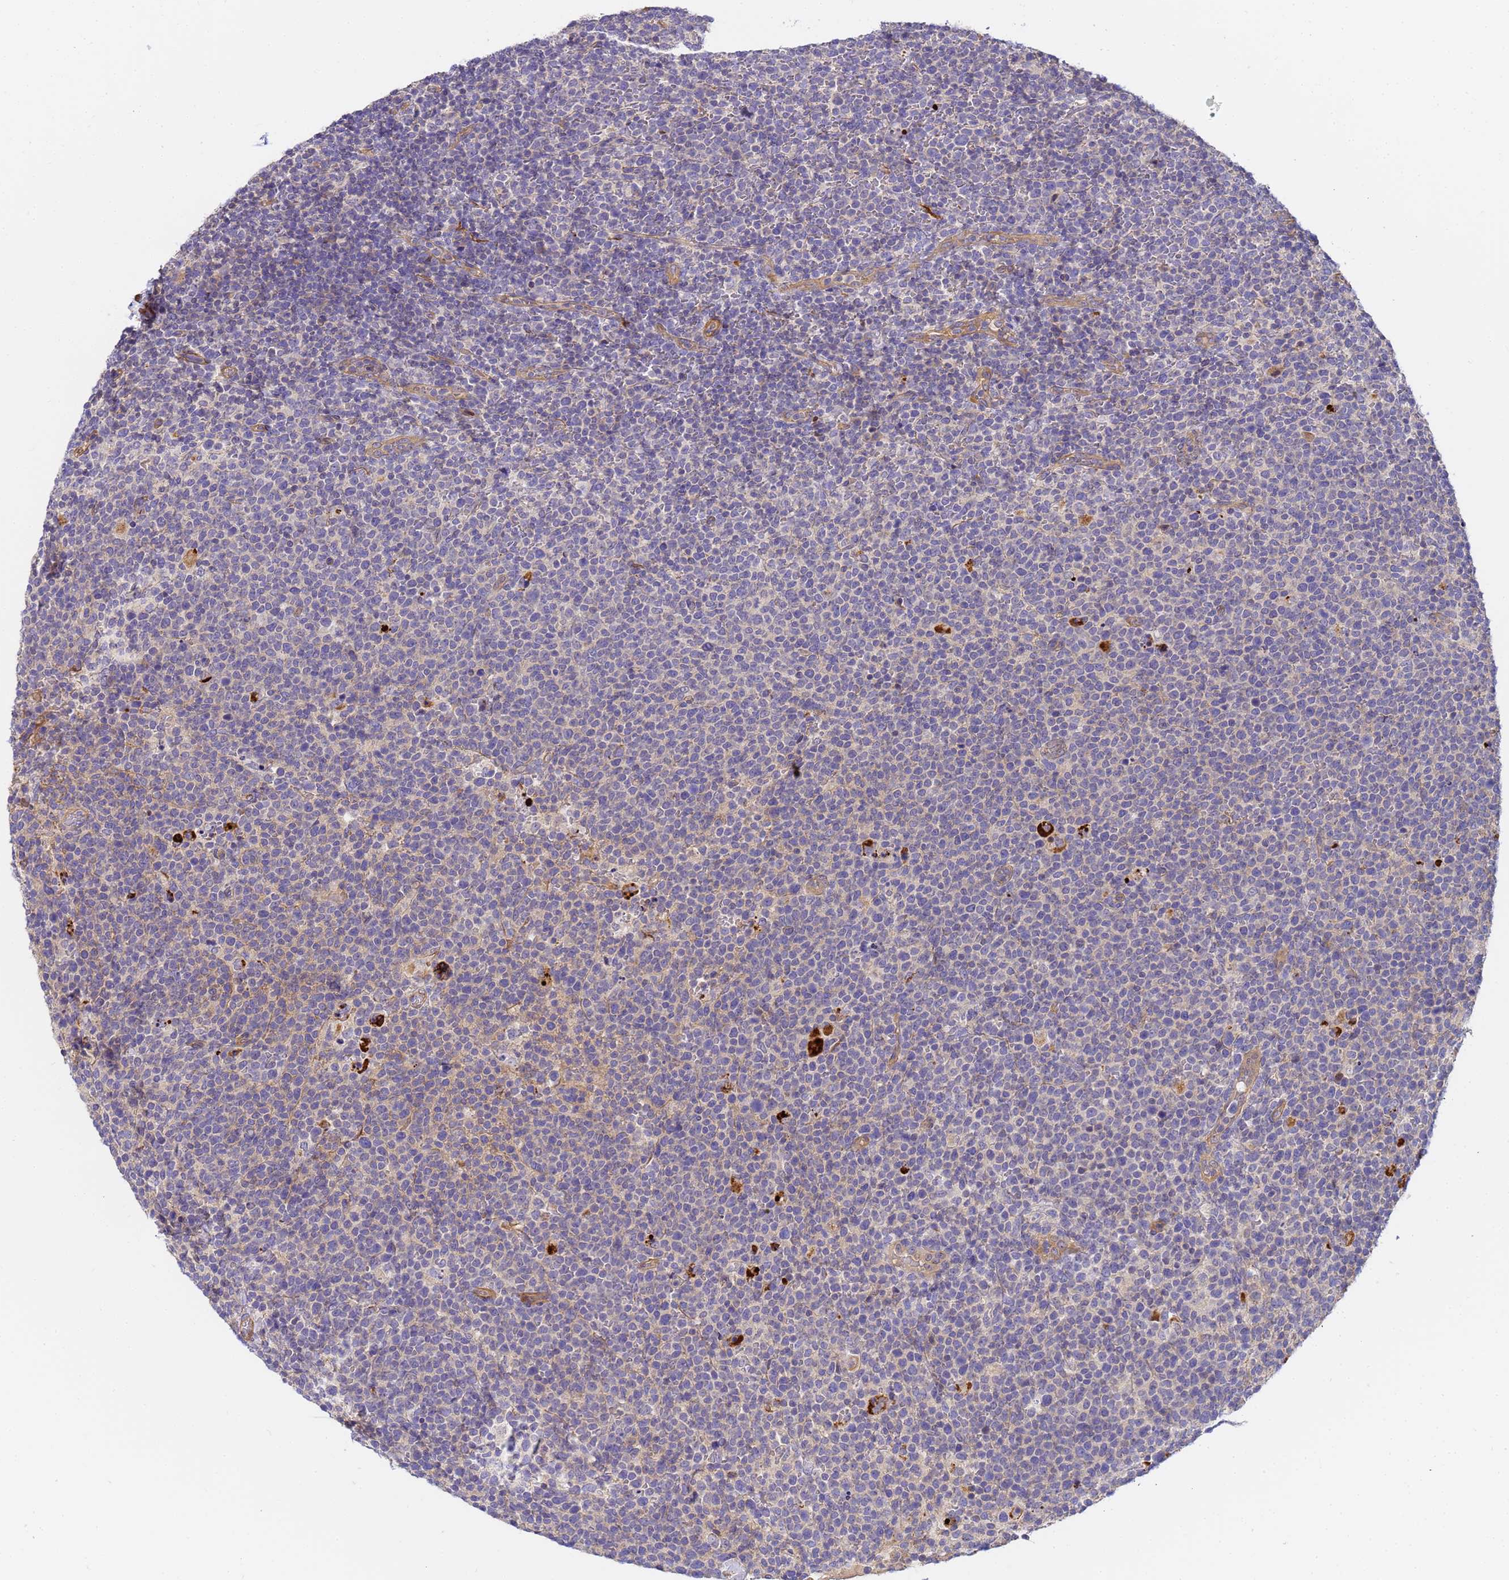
{"staining": {"intensity": "negative", "quantity": "none", "location": "none"}, "tissue": "lymphoma", "cell_type": "Tumor cells", "image_type": "cancer", "snomed": [{"axis": "morphology", "description": "Malignant lymphoma, non-Hodgkin's type, High grade"}, {"axis": "topography", "description": "Lymph node"}], "caption": "IHC of human lymphoma exhibits no positivity in tumor cells.", "gene": "MYL12A", "patient": {"sex": "male", "age": 61}}